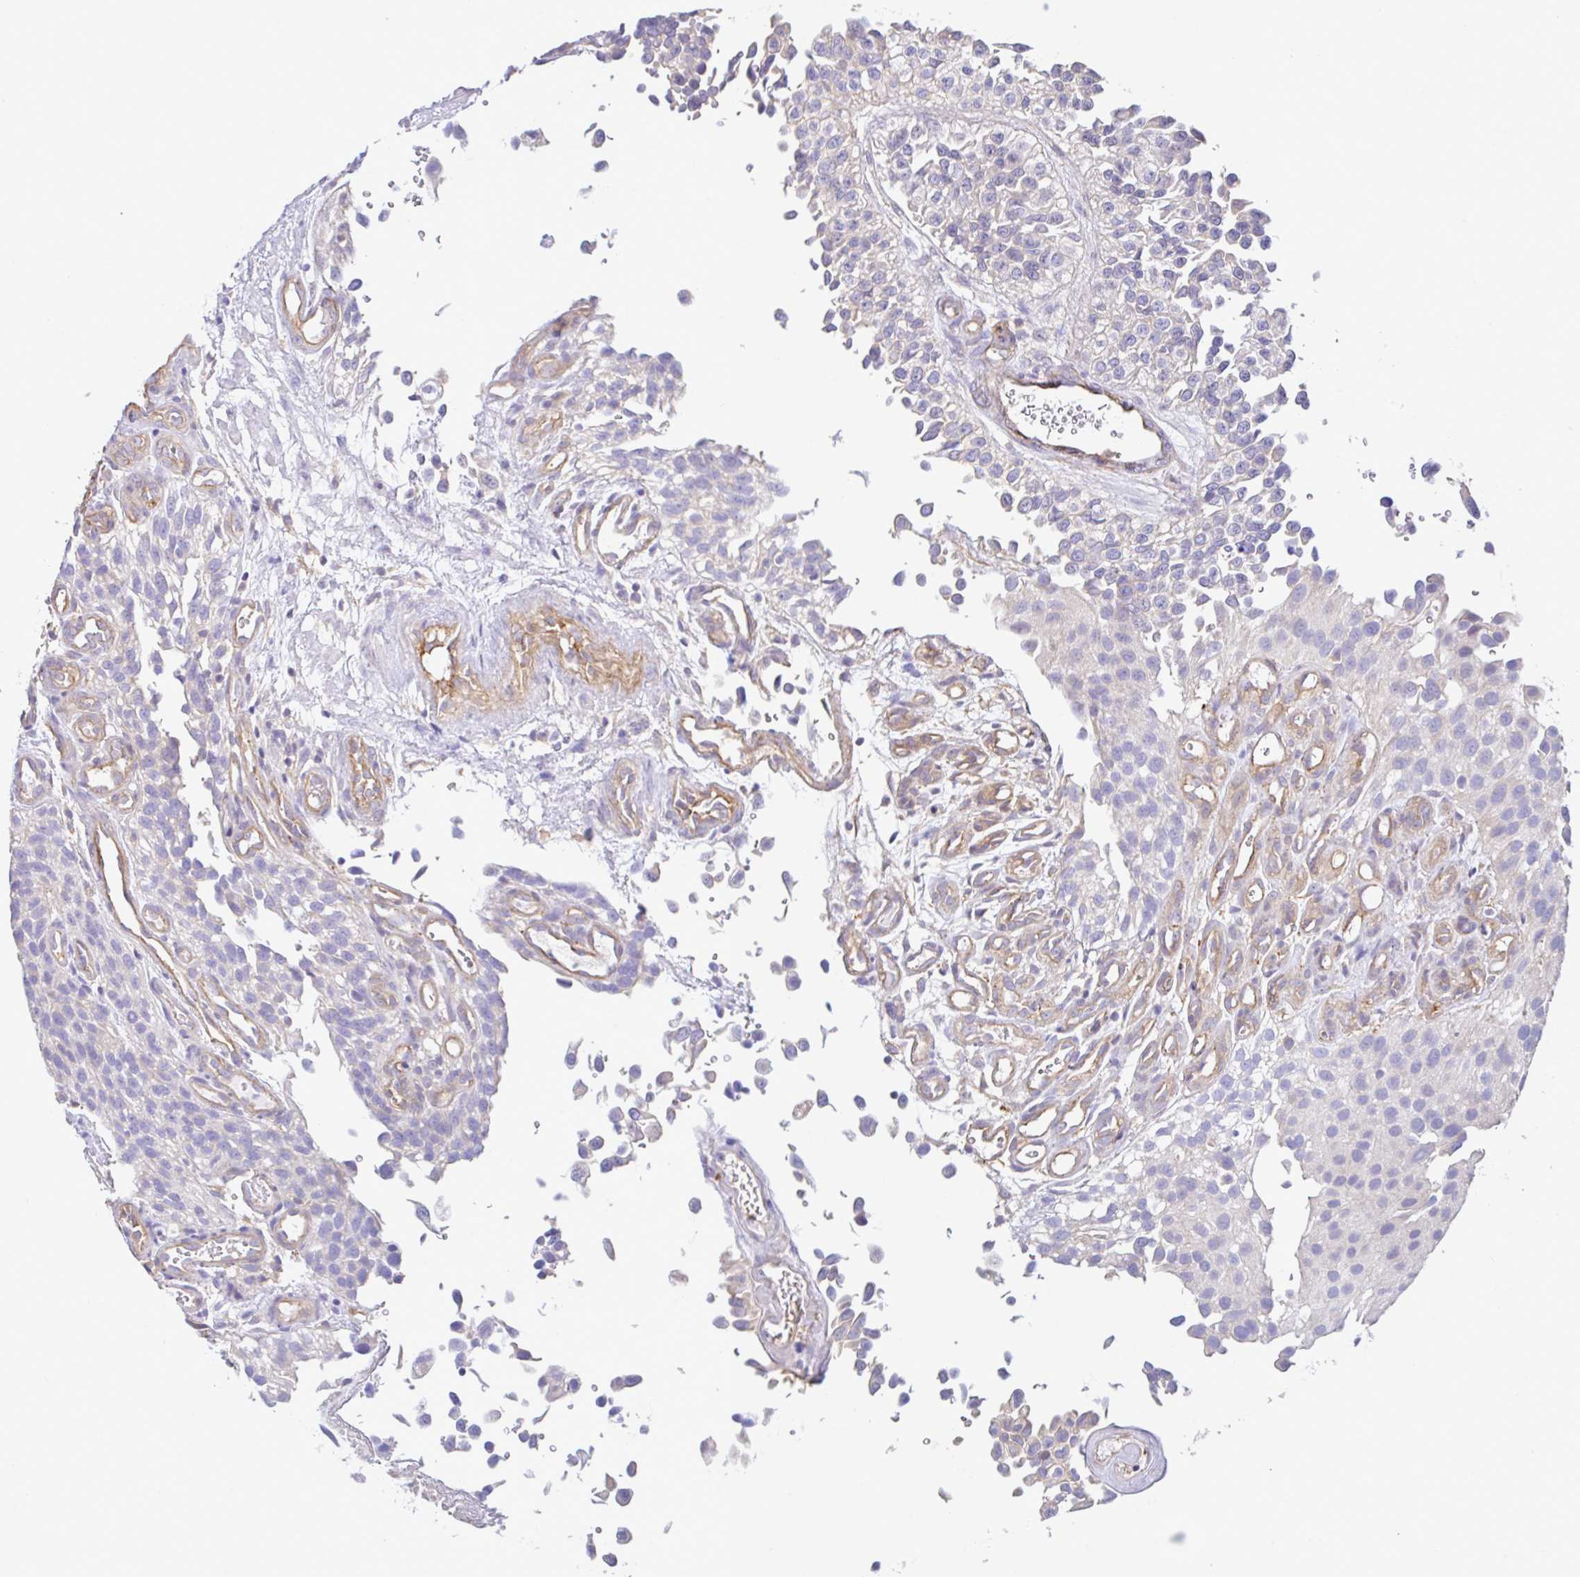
{"staining": {"intensity": "negative", "quantity": "none", "location": "none"}, "tissue": "urothelial cancer", "cell_type": "Tumor cells", "image_type": "cancer", "snomed": [{"axis": "morphology", "description": "Urothelial carcinoma, NOS"}, {"axis": "topography", "description": "Urinary bladder"}], "caption": "Immunohistochemistry photomicrograph of transitional cell carcinoma stained for a protein (brown), which exhibits no staining in tumor cells. Brightfield microscopy of immunohistochemistry (IHC) stained with DAB (3,3'-diaminobenzidine) (brown) and hematoxylin (blue), captured at high magnification.", "gene": "PLCD4", "patient": {"sex": "male", "age": 87}}